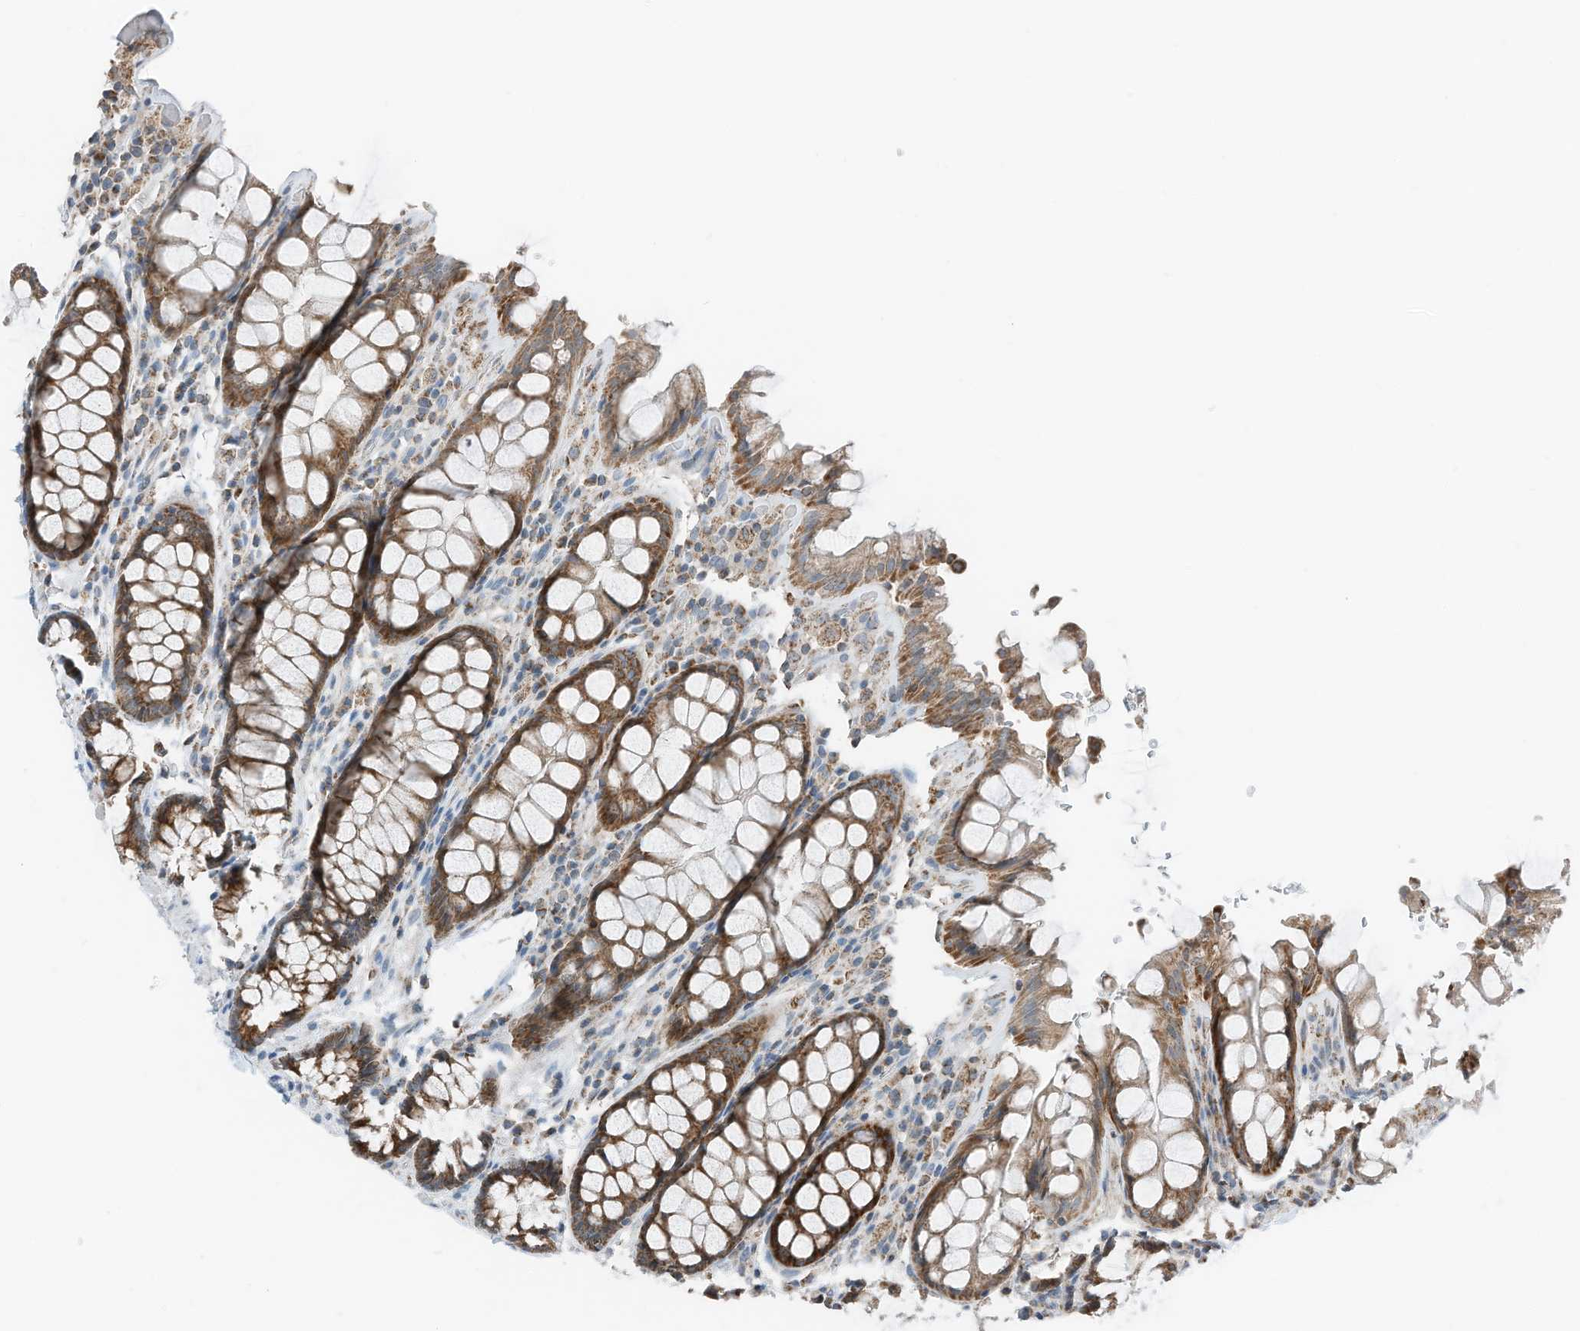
{"staining": {"intensity": "strong", "quantity": ">75%", "location": "cytoplasmic/membranous"}, "tissue": "rectum", "cell_type": "Glandular cells", "image_type": "normal", "snomed": [{"axis": "morphology", "description": "Normal tissue, NOS"}, {"axis": "topography", "description": "Rectum"}], "caption": "Immunohistochemistry (IHC) image of normal rectum stained for a protein (brown), which displays high levels of strong cytoplasmic/membranous expression in about >75% of glandular cells.", "gene": "RMND1", "patient": {"sex": "male", "age": 64}}